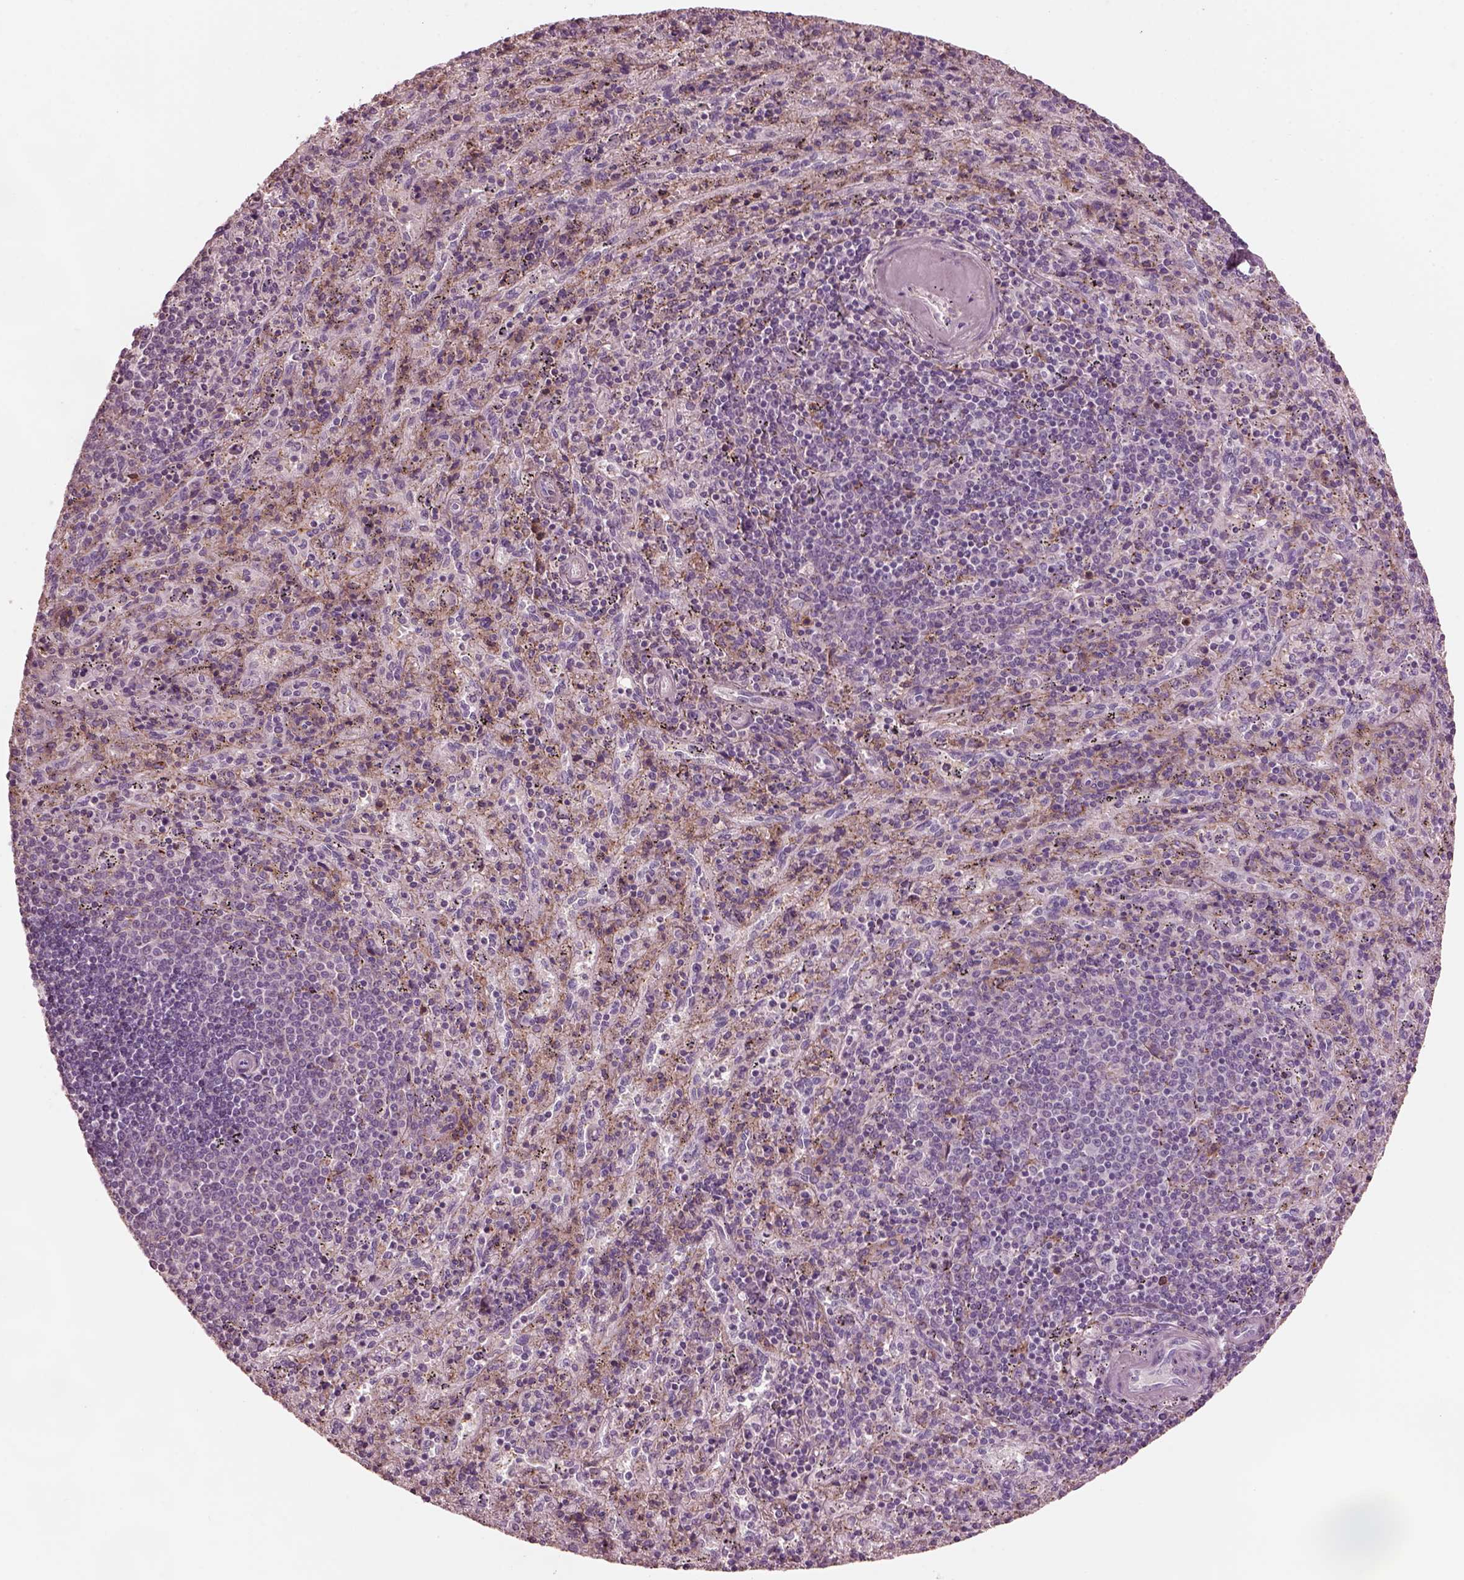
{"staining": {"intensity": "negative", "quantity": "none", "location": "none"}, "tissue": "spleen", "cell_type": "Cells in red pulp", "image_type": "normal", "snomed": [{"axis": "morphology", "description": "Normal tissue, NOS"}, {"axis": "topography", "description": "Spleen"}], "caption": "This image is of normal spleen stained with immunohistochemistry (IHC) to label a protein in brown with the nuclei are counter-stained blue. There is no positivity in cells in red pulp. The staining is performed using DAB (3,3'-diaminobenzidine) brown chromogen with nuclei counter-stained in using hematoxylin.", "gene": "SRI", "patient": {"sex": "male", "age": 57}}